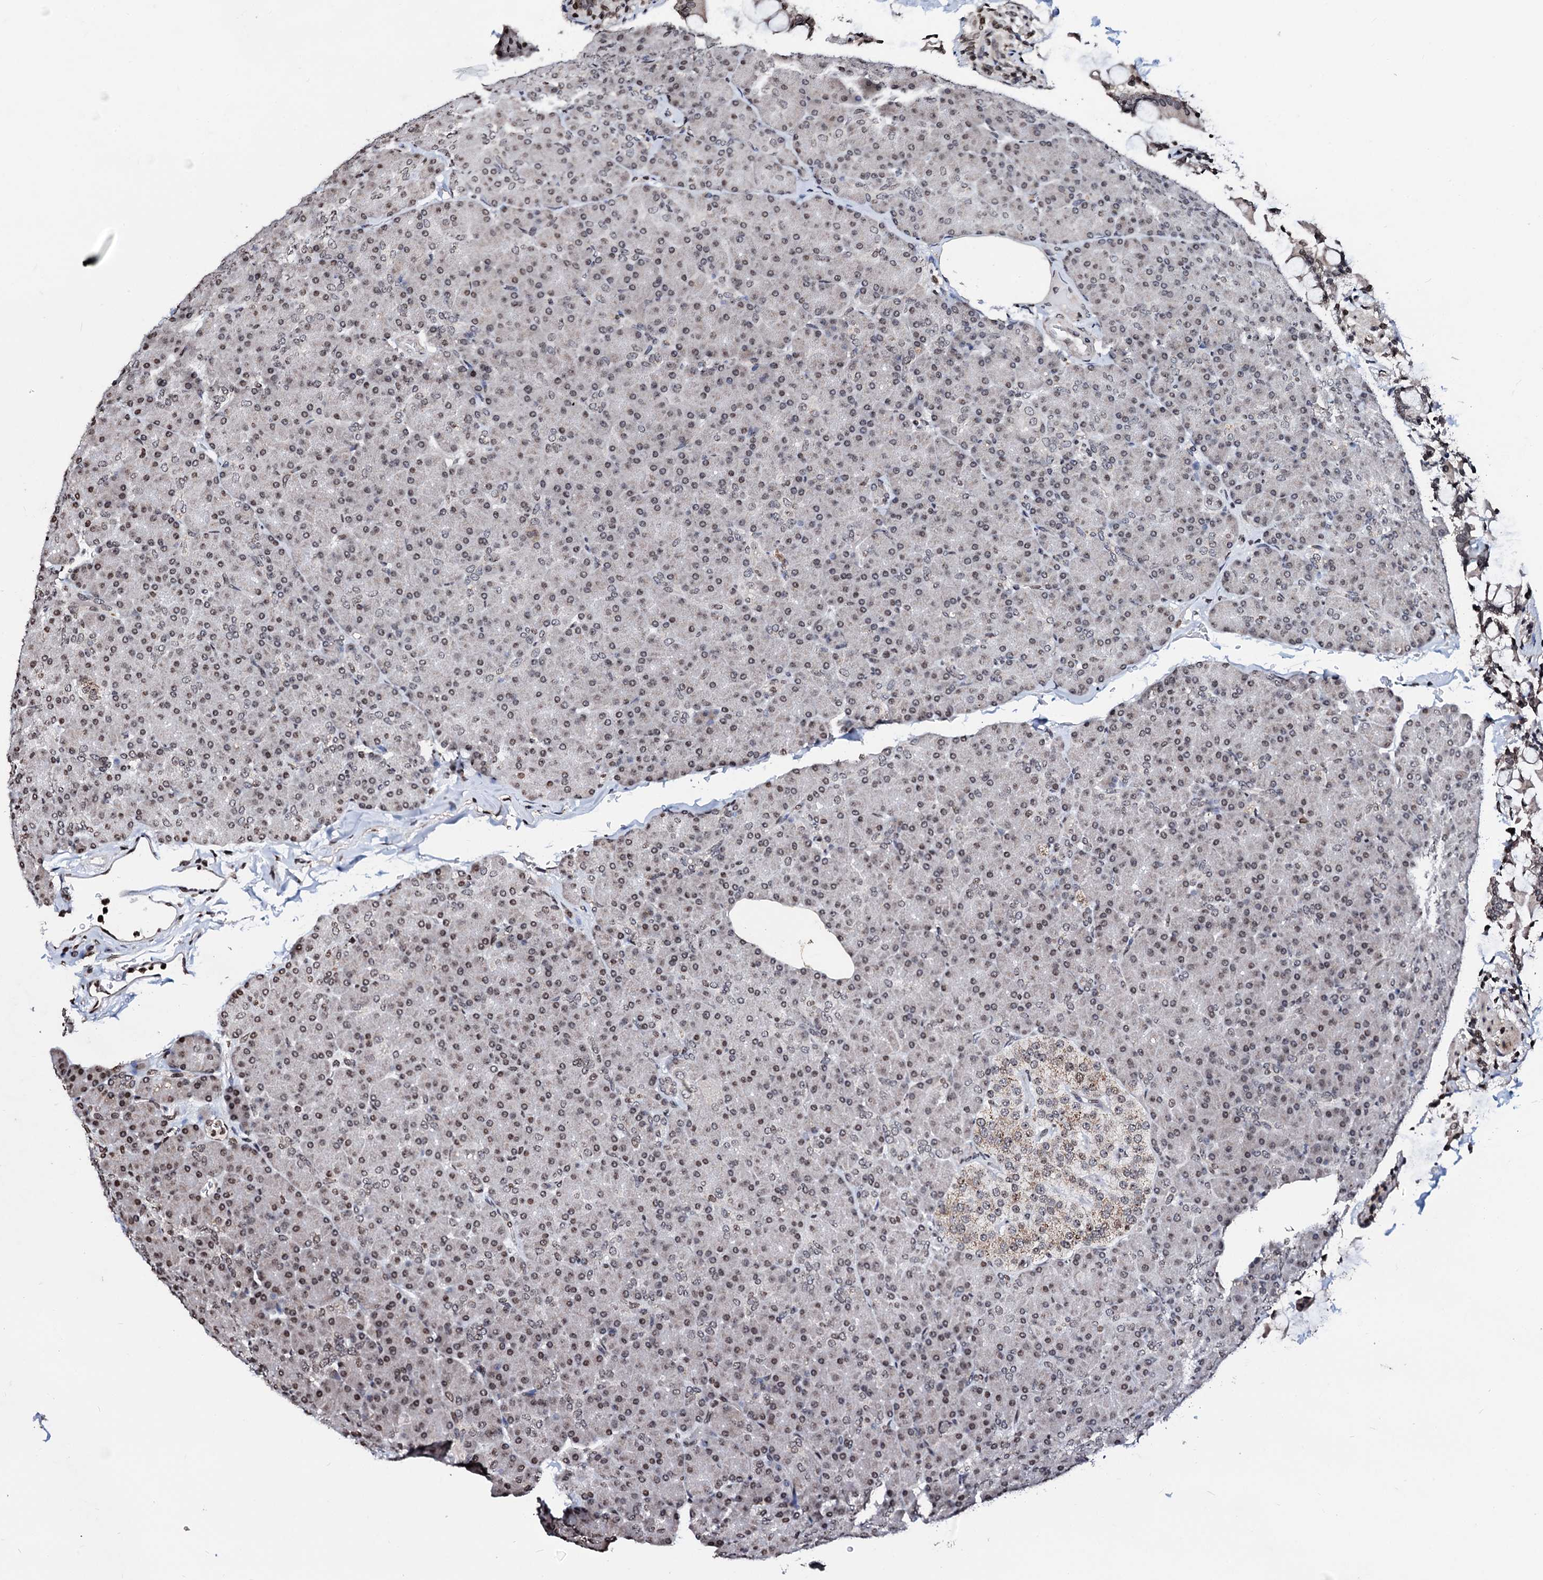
{"staining": {"intensity": "moderate", "quantity": ">75%", "location": "nuclear"}, "tissue": "pancreas", "cell_type": "Exocrine glandular cells", "image_type": "normal", "snomed": [{"axis": "morphology", "description": "Normal tissue, NOS"}, {"axis": "topography", "description": "Pancreas"}], "caption": "Protein expression analysis of normal human pancreas reveals moderate nuclear staining in approximately >75% of exocrine glandular cells. Using DAB (3,3'-diaminobenzidine) (brown) and hematoxylin (blue) stains, captured at high magnification using brightfield microscopy.", "gene": "LSM11", "patient": {"sex": "female", "age": 43}}